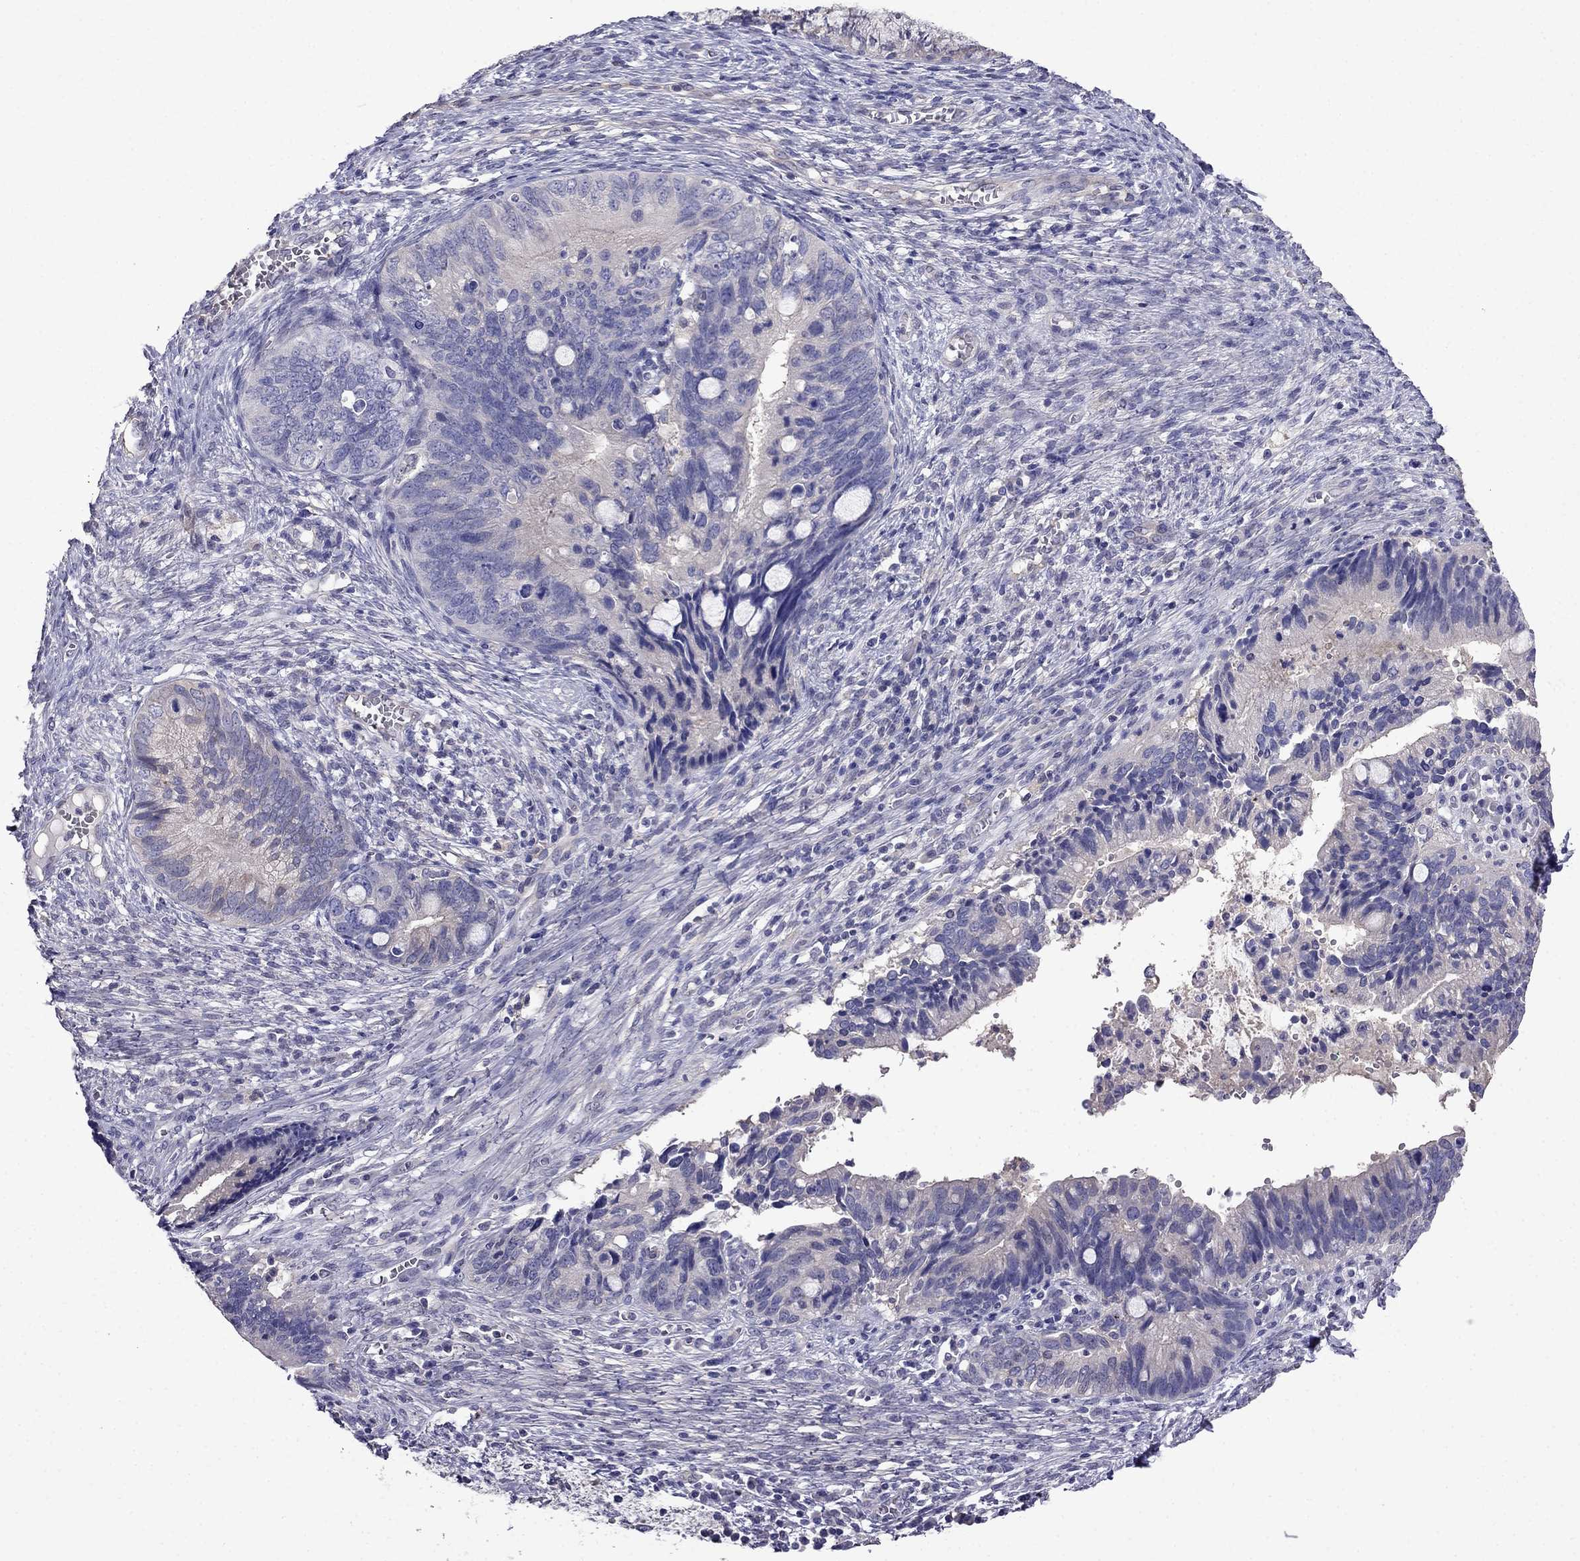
{"staining": {"intensity": "negative", "quantity": "none", "location": "none"}, "tissue": "cervical cancer", "cell_type": "Tumor cells", "image_type": "cancer", "snomed": [{"axis": "morphology", "description": "Adenocarcinoma, NOS"}, {"axis": "topography", "description": "Cervix"}], "caption": "A photomicrograph of cervical cancer (adenocarcinoma) stained for a protein demonstrates no brown staining in tumor cells. (Immunohistochemistry, brightfield microscopy, high magnification).", "gene": "SCNN1D", "patient": {"sex": "female", "age": 42}}